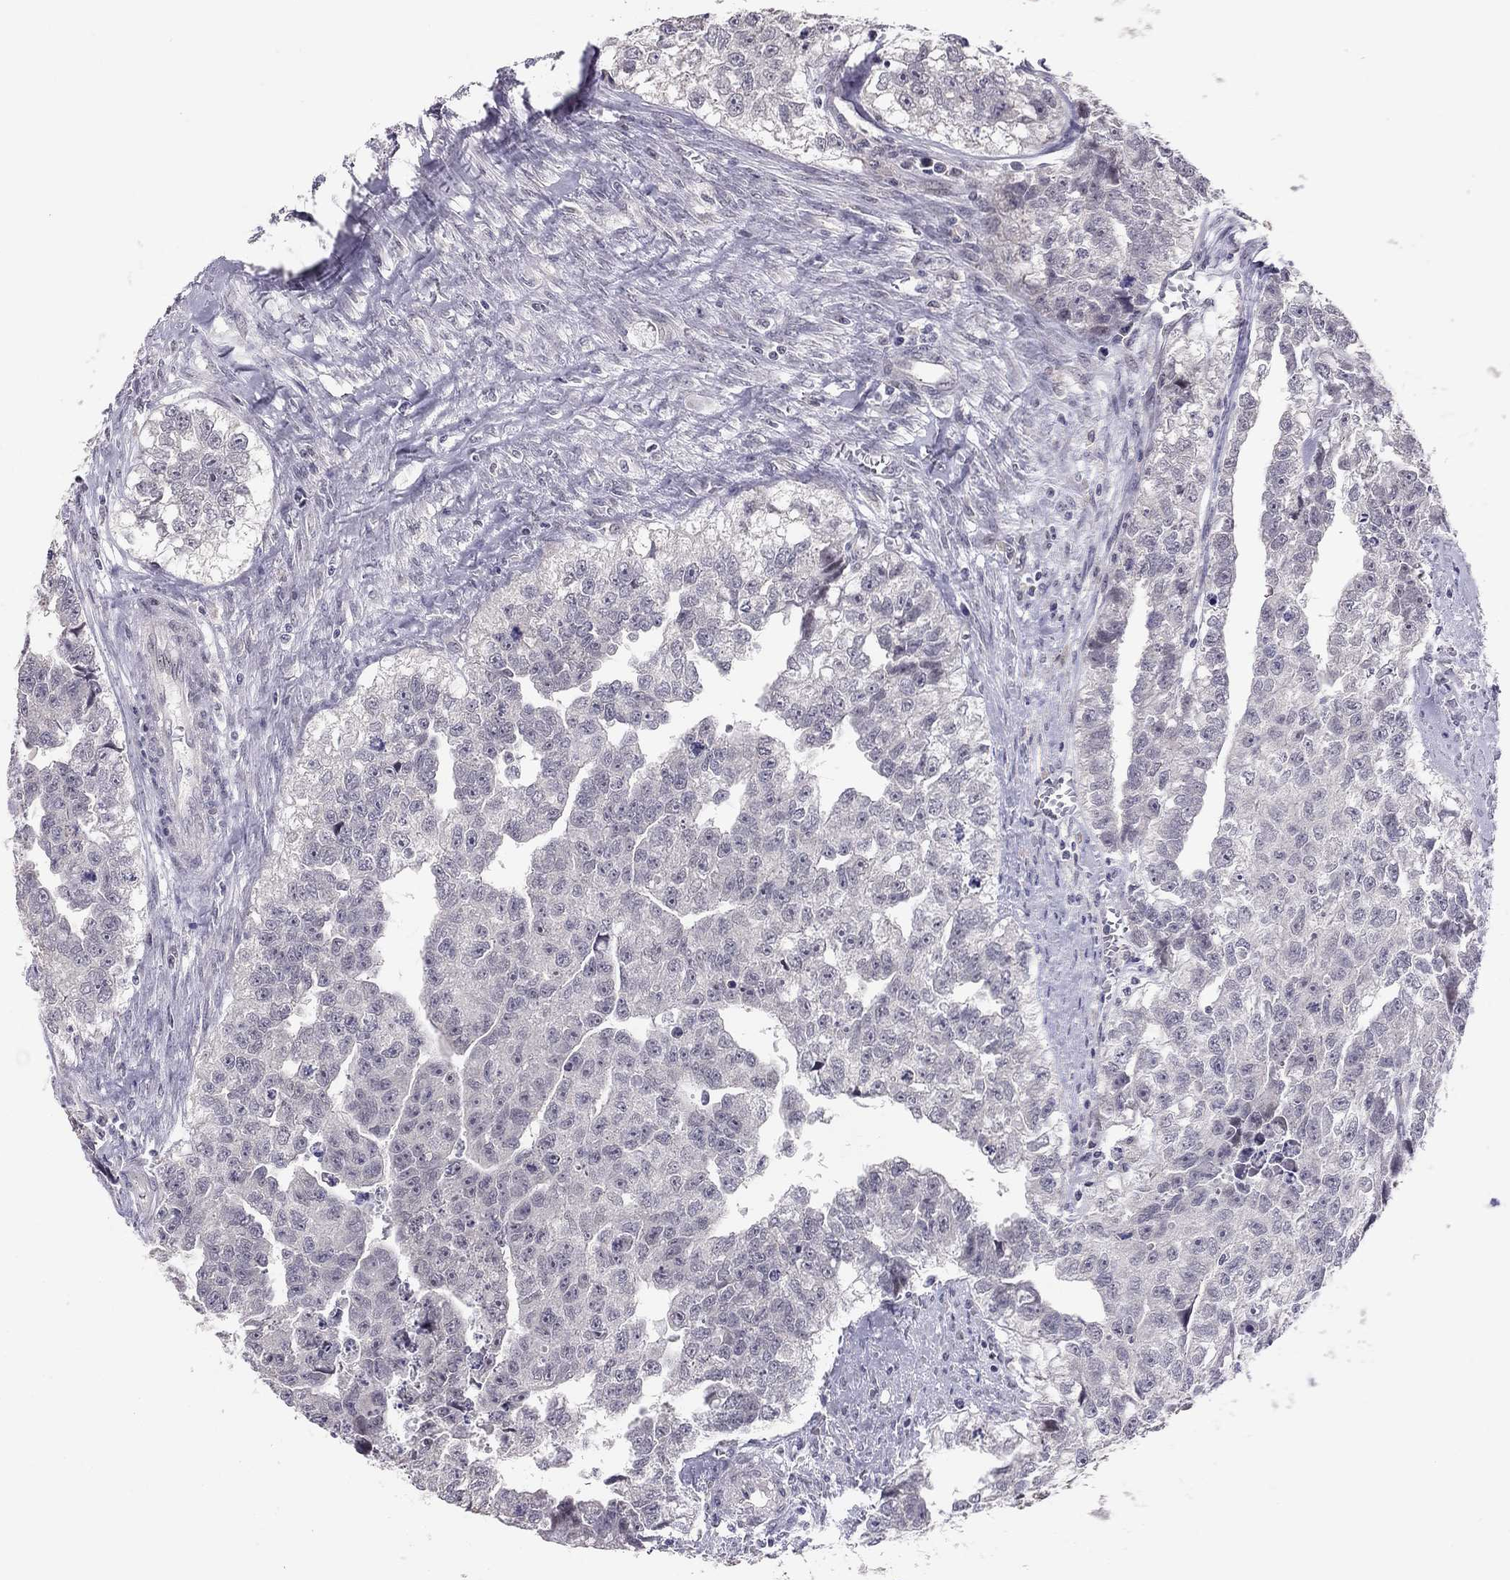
{"staining": {"intensity": "negative", "quantity": "none", "location": "none"}, "tissue": "testis cancer", "cell_type": "Tumor cells", "image_type": "cancer", "snomed": [{"axis": "morphology", "description": "Carcinoma, Embryonal, NOS"}, {"axis": "morphology", "description": "Teratoma, malignant, NOS"}, {"axis": "topography", "description": "Testis"}], "caption": "Protein analysis of testis embryonal carcinoma reveals no significant positivity in tumor cells.", "gene": "HSF2BP", "patient": {"sex": "male", "age": 44}}